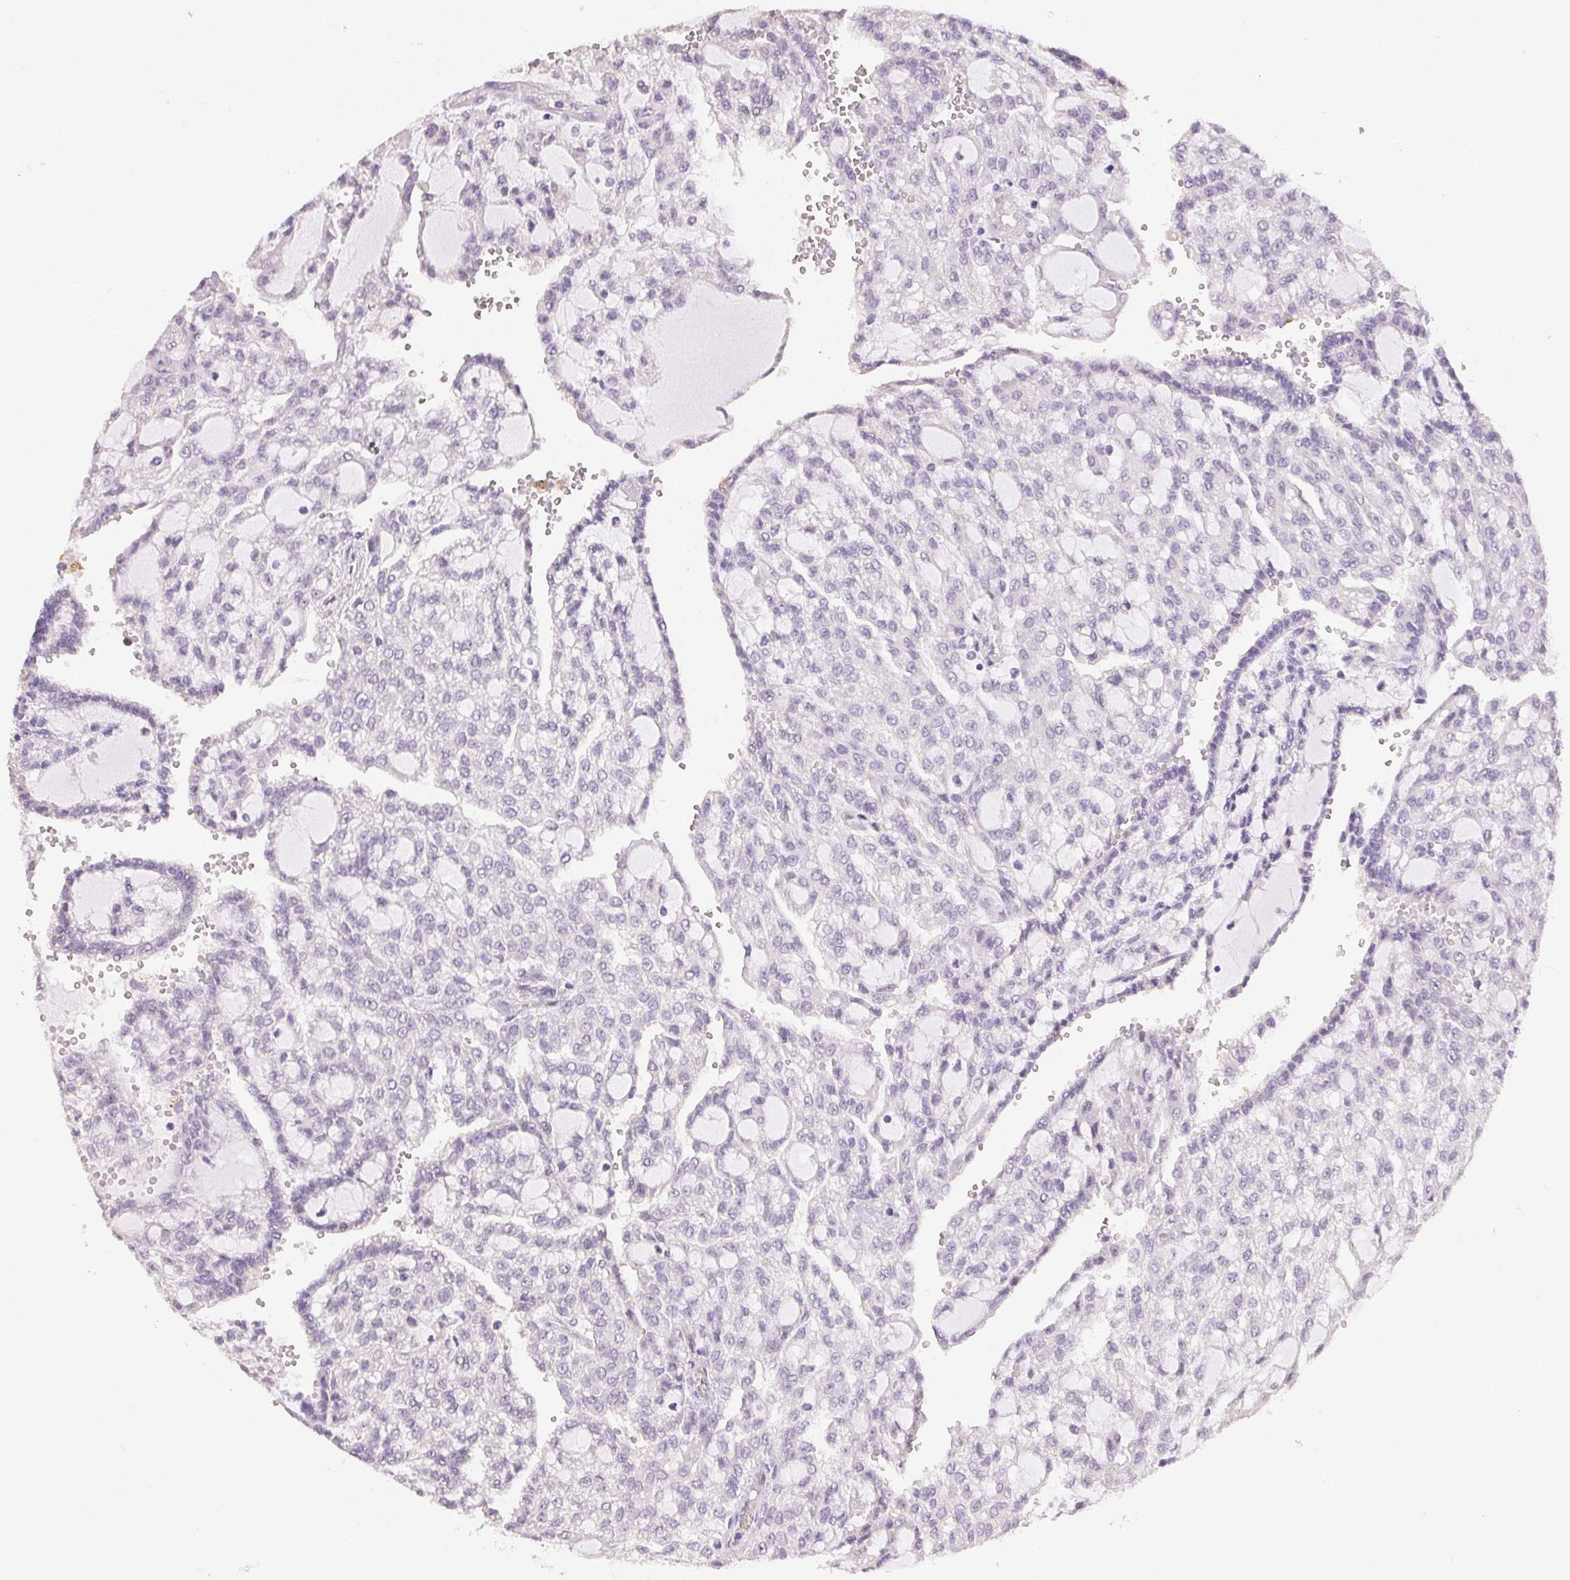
{"staining": {"intensity": "negative", "quantity": "none", "location": "none"}, "tissue": "renal cancer", "cell_type": "Tumor cells", "image_type": "cancer", "snomed": [{"axis": "morphology", "description": "Adenocarcinoma, NOS"}, {"axis": "topography", "description": "Kidney"}], "caption": "DAB (3,3'-diaminobenzidine) immunohistochemical staining of human renal cancer reveals no significant staining in tumor cells. (DAB immunohistochemistry (IHC) with hematoxylin counter stain).", "gene": "TMEM174", "patient": {"sex": "male", "age": 63}}